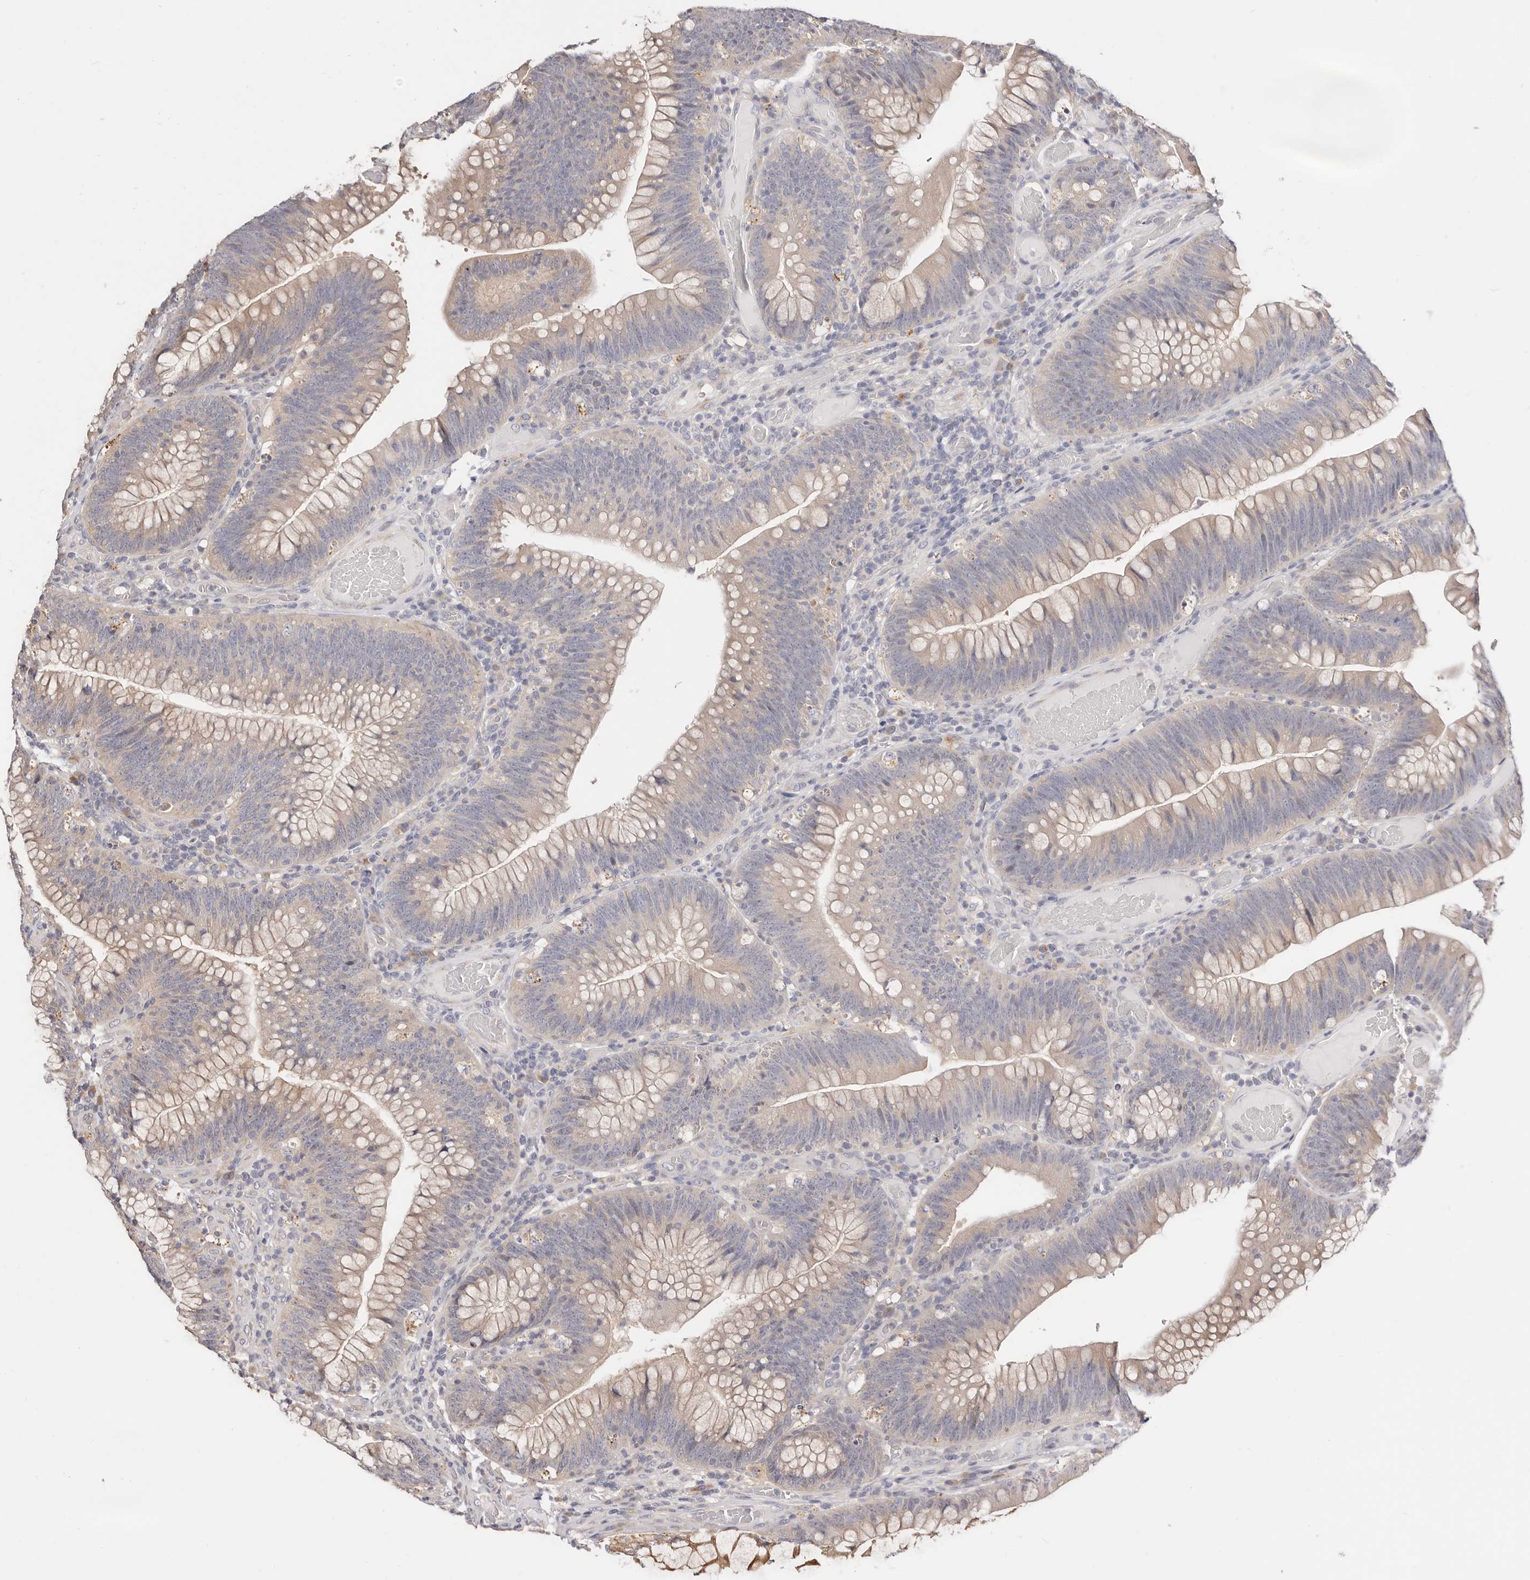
{"staining": {"intensity": "negative", "quantity": "none", "location": "none"}, "tissue": "colorectal cancer", "cell_type": "Tumor cells", "image_type": "cancer", "snomed": [{"axis": "morphology", "description": "Normal tissue, NOS"}, {"axis": "topography", "description": "Colon"}], "caption": "IHC micrograph of human colorectal cancer stained for a protein (brown), which demonstrates no expression in tumor cells.", "gene": "USP33", "patient": {"sex": "female", "age": 82}}